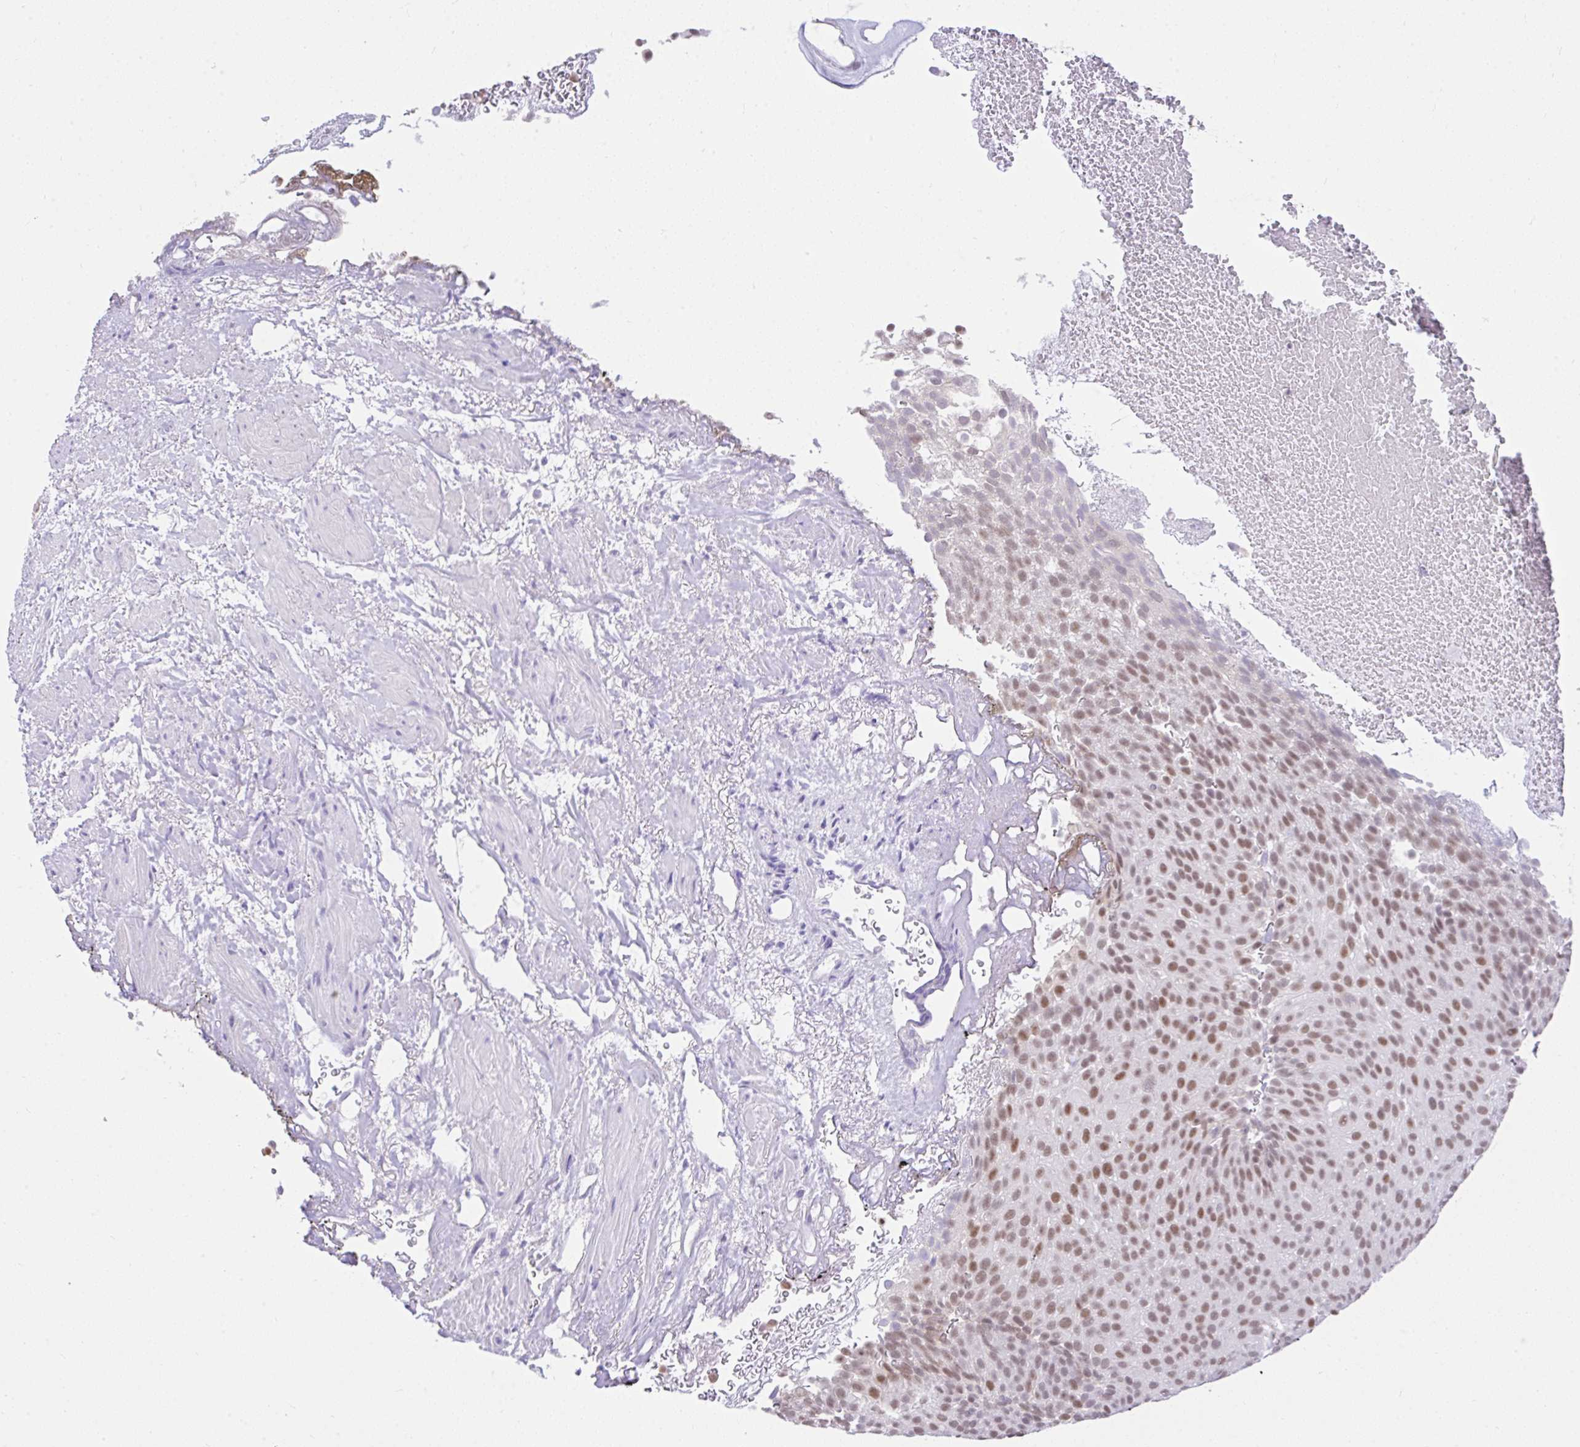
{"staining": {"intensity": "moderate", "quantity": "<25%", "location": "nuclear"}, "tissue": "urothelial cancer", "cell_type": "Tumor cells", "image_type": "cancer", "snomed": [{"axis": "morphology", "description": "Urothelial carcinoma, Low grade"}, {"axis": "topography", "description": "Urinary bladder"}], "caption": "An IHC micrograph of neoplastic tissue is shown. Protein staining in brown shows moderate nuclear positivity in low-grade urothelial carcinoma within tumor cells.", "gene": "CCDC12", "patient": {"sex": "male", "age": 78}}